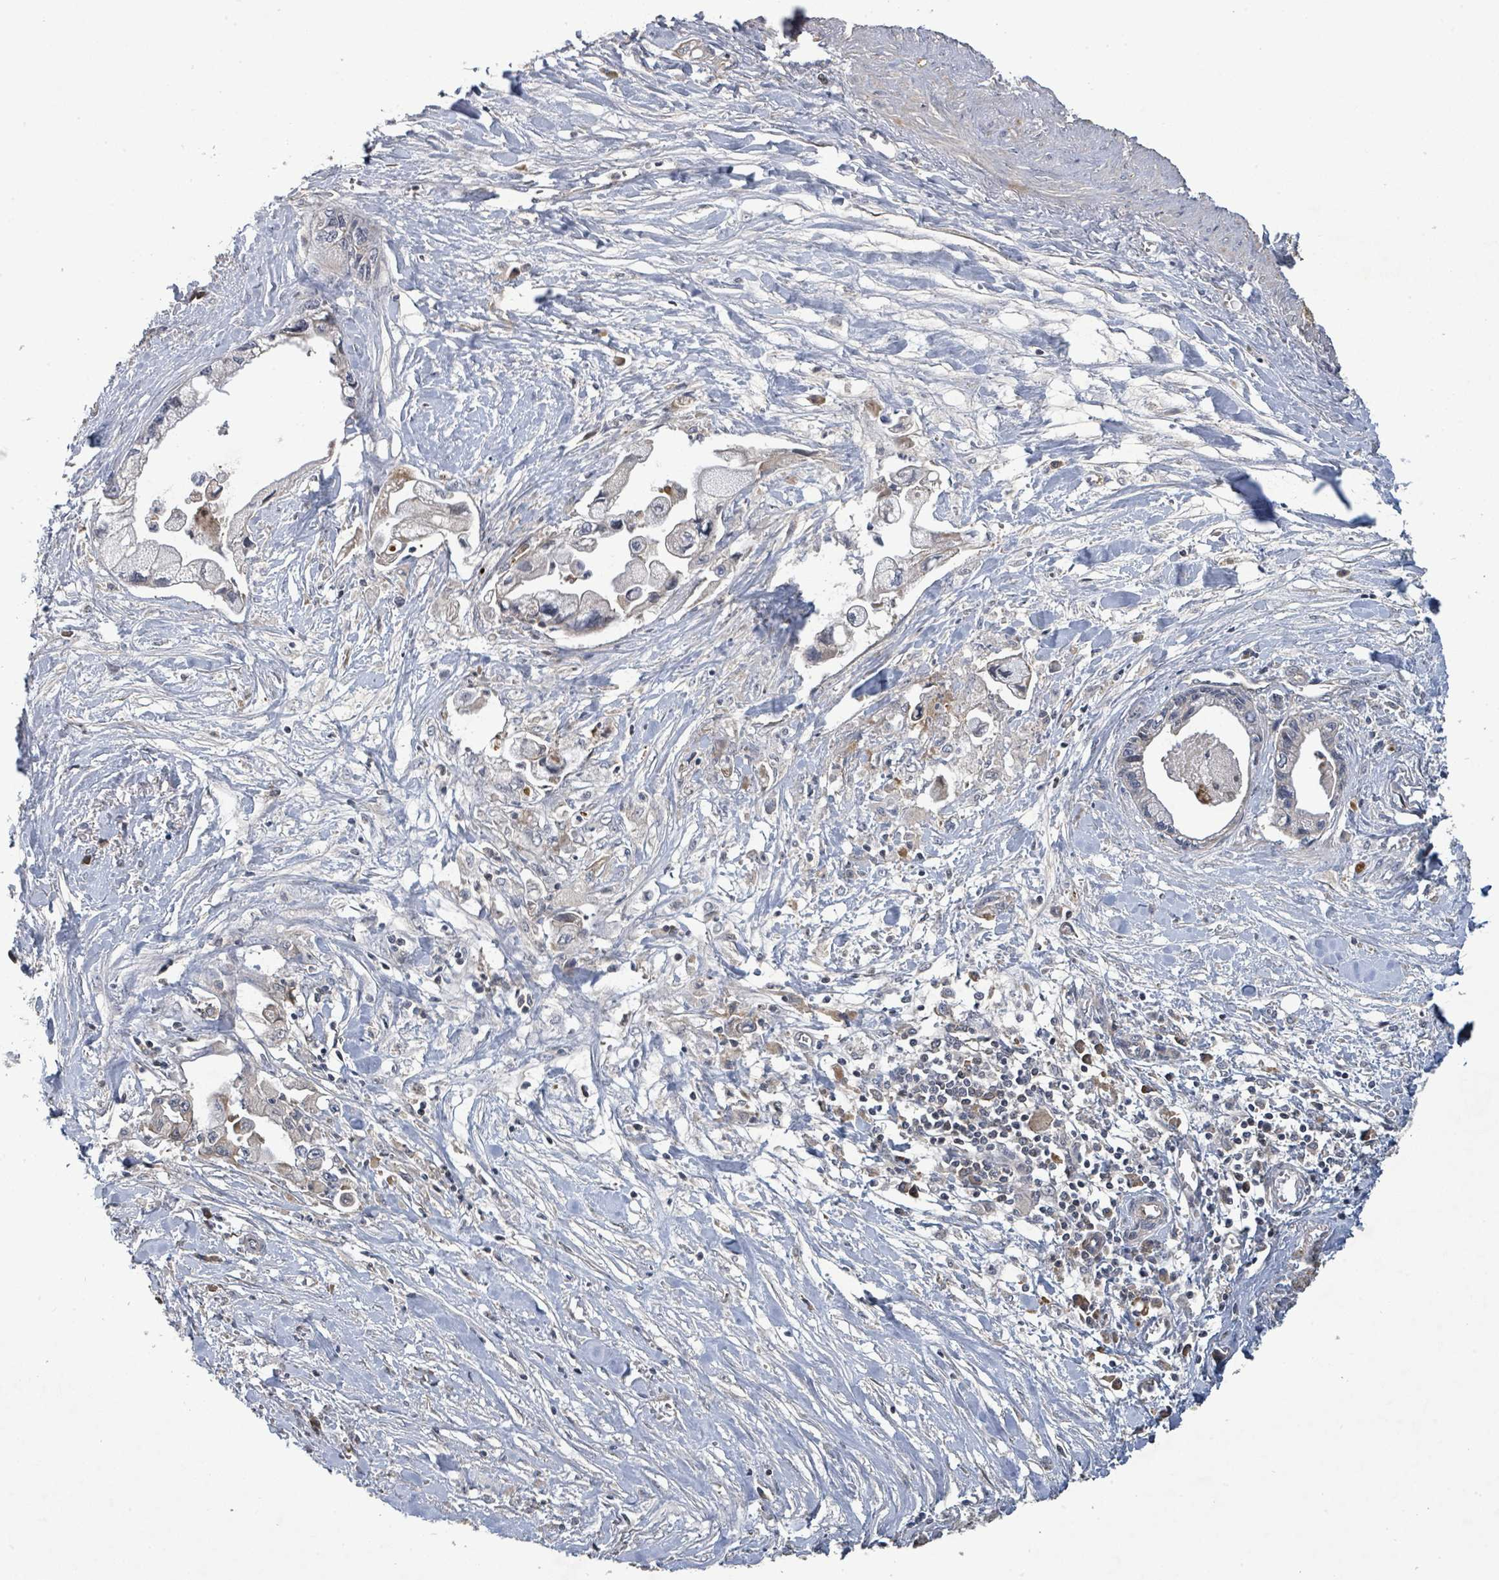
{"staining": {"intensity": "weak", "quantity": "25%-75%", "location": "cytoplasmic/membranous"}, "tissue": "pancreatic cancer", "cell_type": "Tumor cells", "image_type": "cancer", "snomed": [{"axis": "morphology", "description": "Adenocarcinoma, NOS"}, {"axis": "topography", "description": "Pancreas"}], "caption": "Human pancreatic cancer (adenocarcinoma) stained for a protein (brown) shows weak cytoplasmic/membranous positive expression in about 25%-75% of tumor cells.", "gene": "STARD4", "patient": {"sex": "male", "age": 61}}